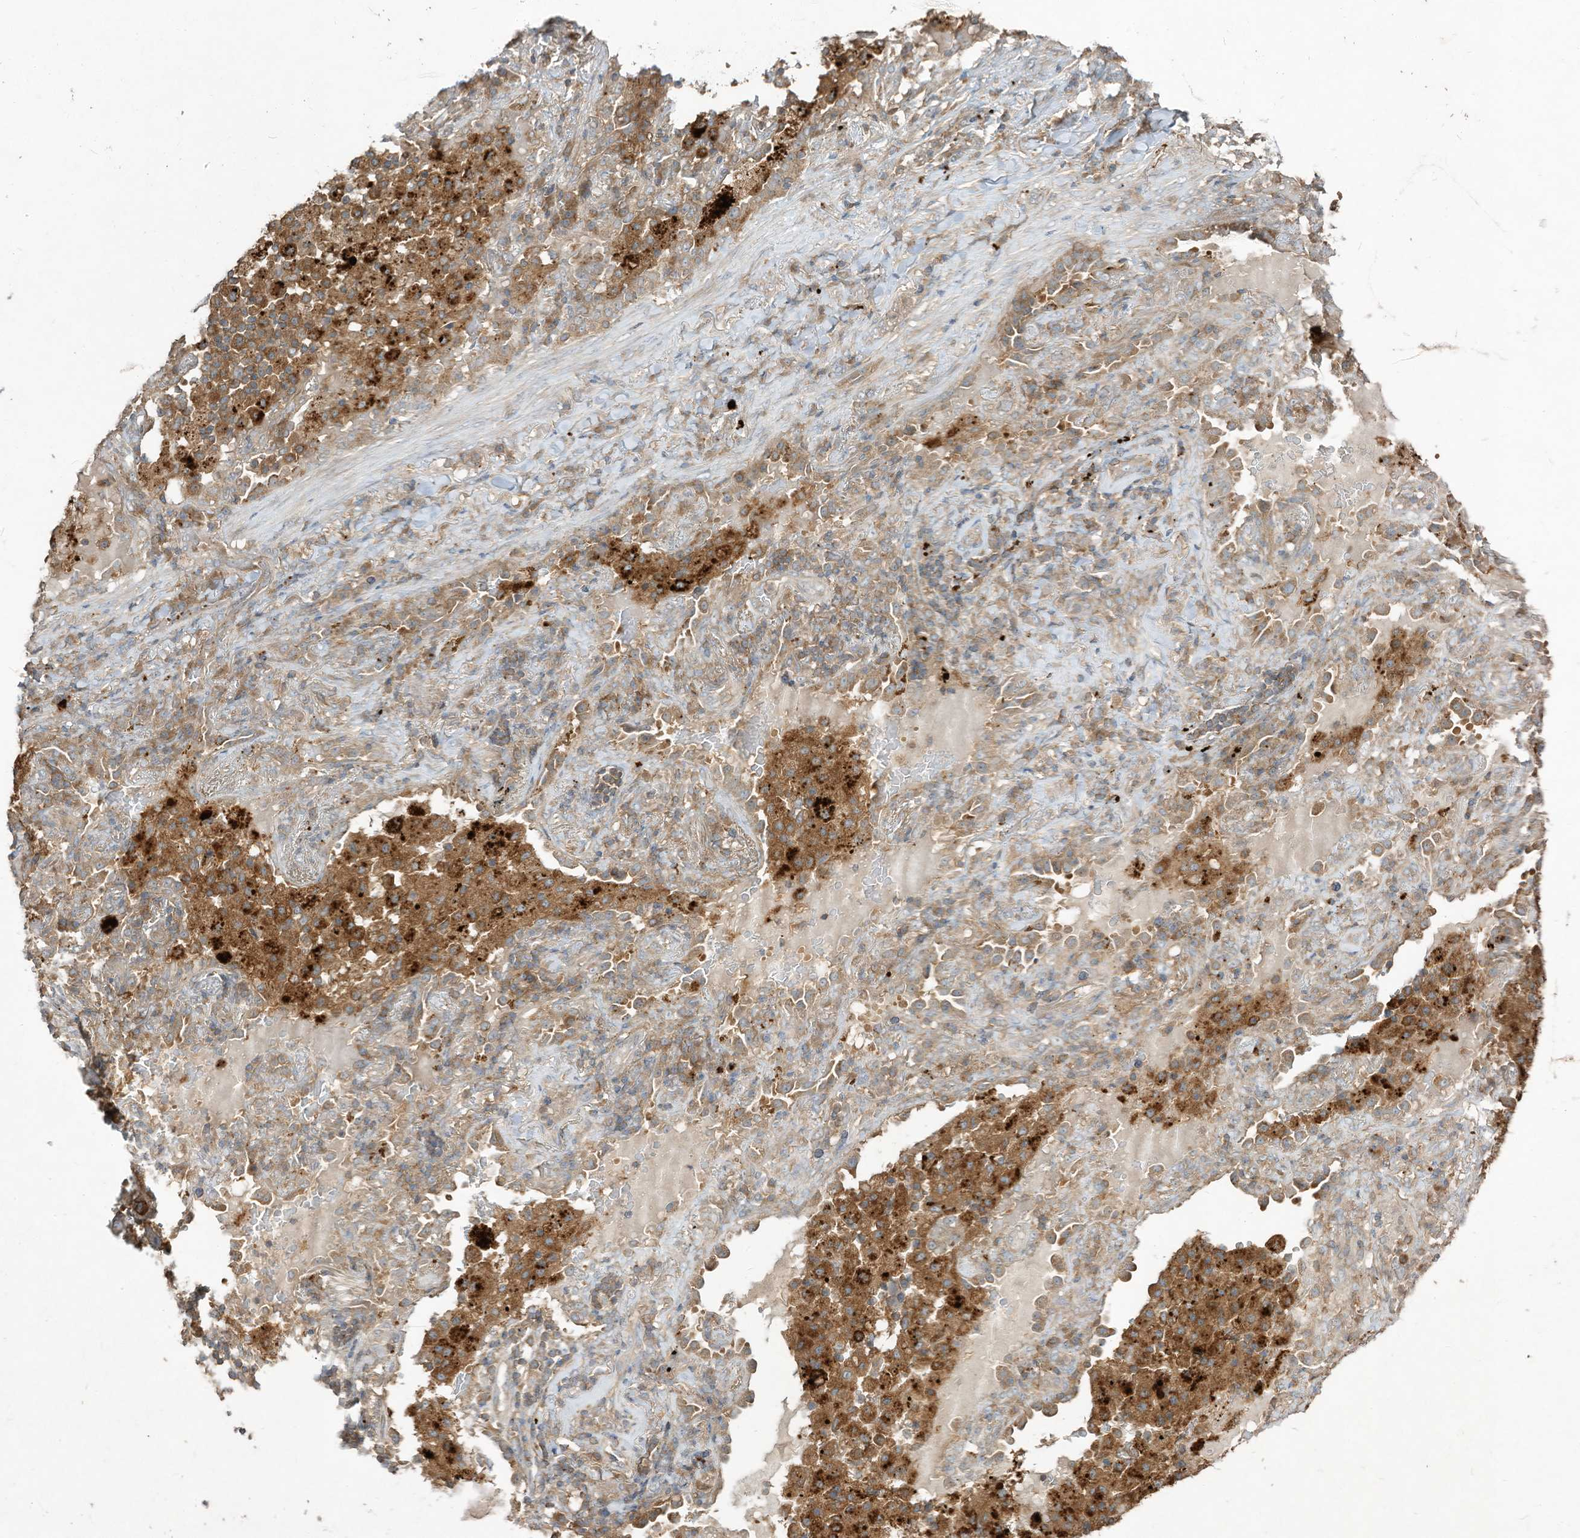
{"staining": {"intensity": "moderate", "quantity": ">75%", "location": "cytoplasmic/membranous"}, "tissue": "lung cancer", "cell_type": "Tumor cells", "image_type": "cancer", "snomed": [{"axis": "morphology", "description": "Squamous cell carcinoma, NOS"}, {"axis": "topography", "description": "Lung"}], "caption": "IHC photomicrograph of lung squamous cell carcinoma stained for a protein (brown), which demonstrates medium levels of moderate cytoplasmic/membranous staining in approximately >75% of tumor cells.", "gene": "LDAH", "patient": {"sex": "female", "age": 63}}